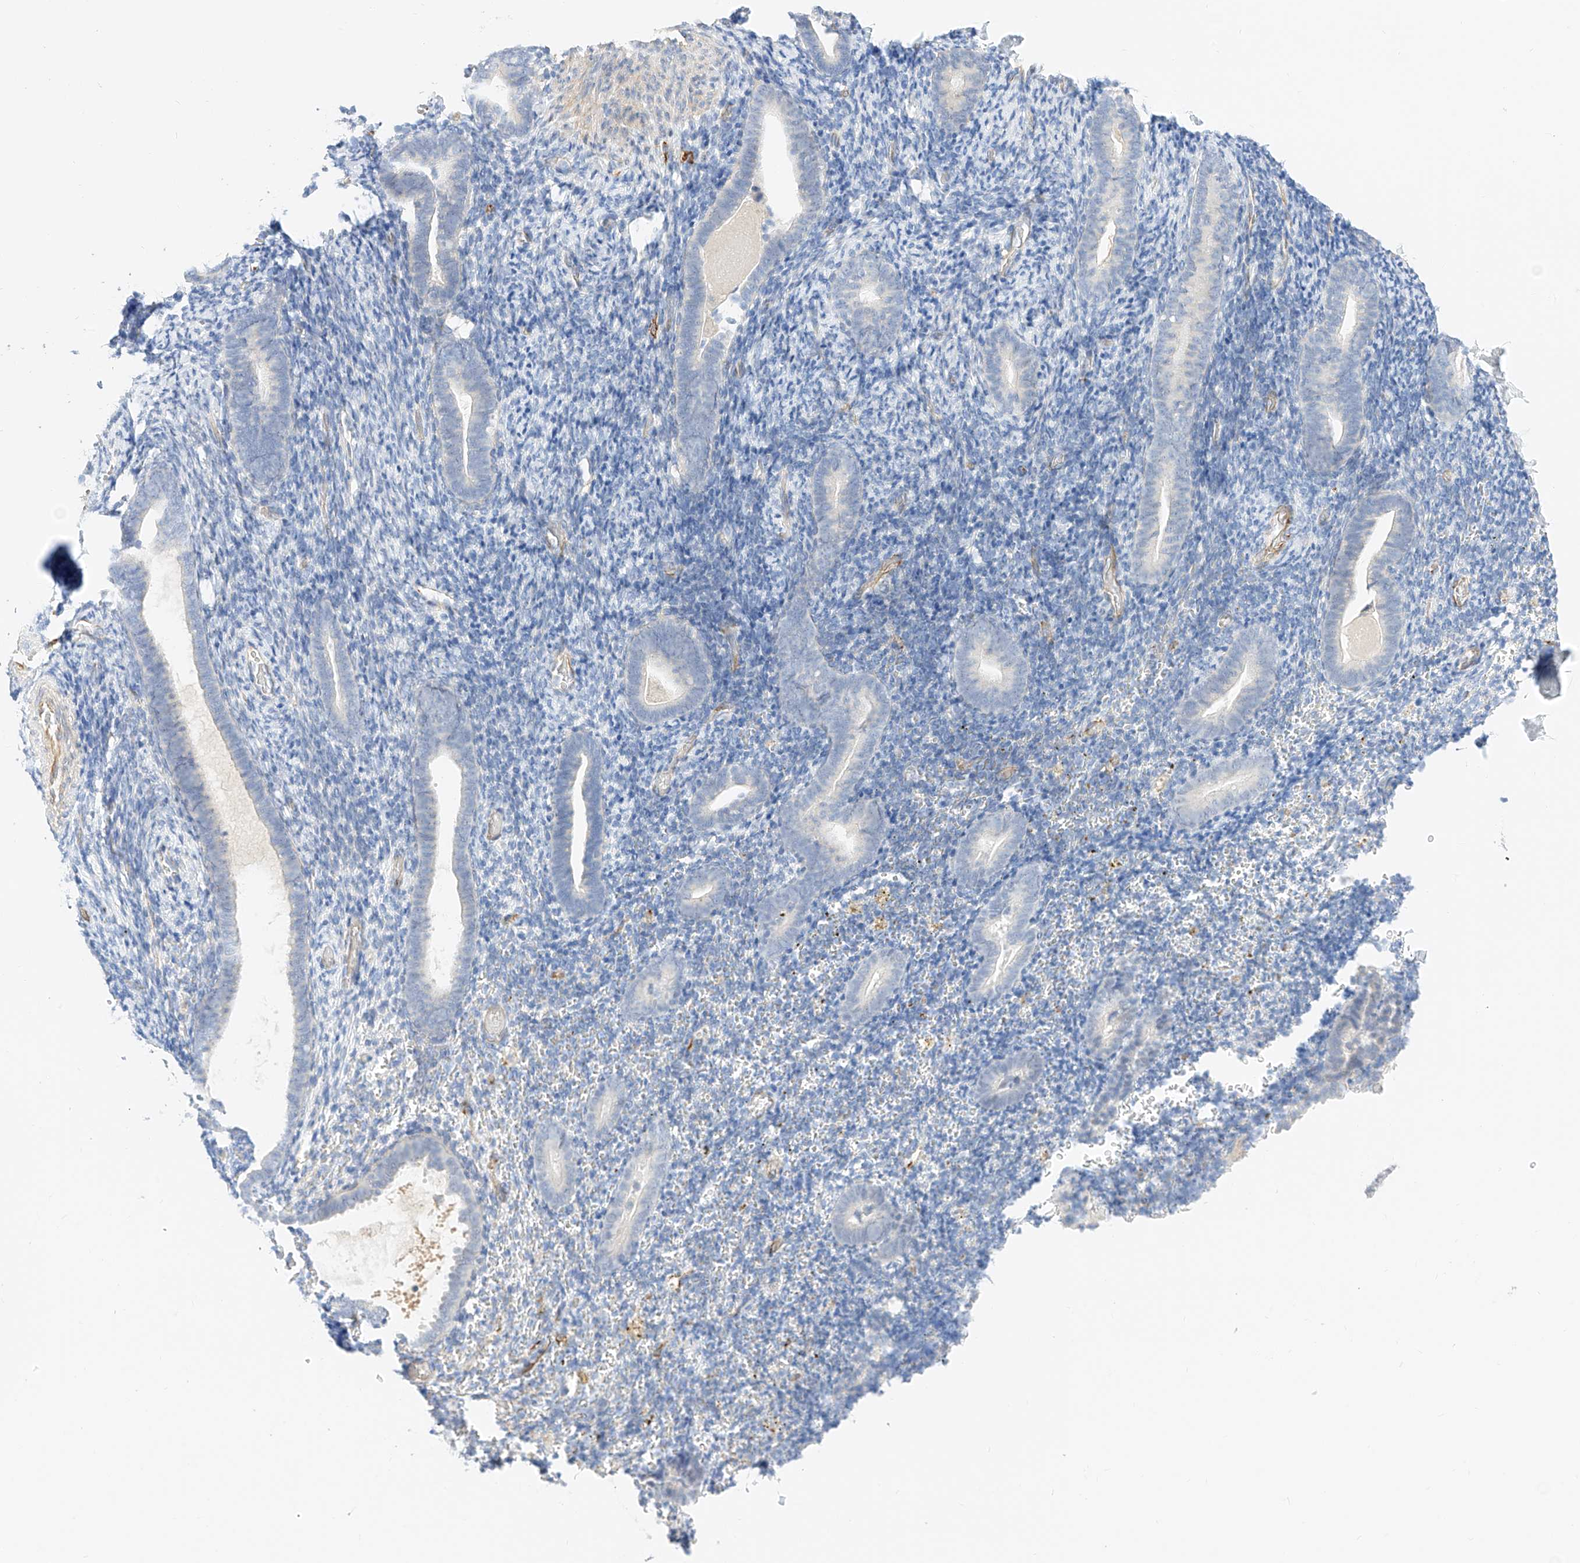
{"staining": {"intensity": "negative", "quantity": "none", "location": "none"}, "tissue": "endometrium", "cell_type": "Cells in endometrial stroma", "image_type": "normal", "snomed": [{"axis": "morphology", "description": "Normal tissue, NOS"}, {"axis": "topography", "description": "Endometrium"}], "caption": "A high-resolution photomicrograph shows IHC staining of benign endometrium, which demonstrates no significant staining in cells in endometrial stroma. (DAB IHC visualized using brightfield microscopy, high magnification).", "gene": "CDCP2", "patient": {"sex": "female", "age": 51}}